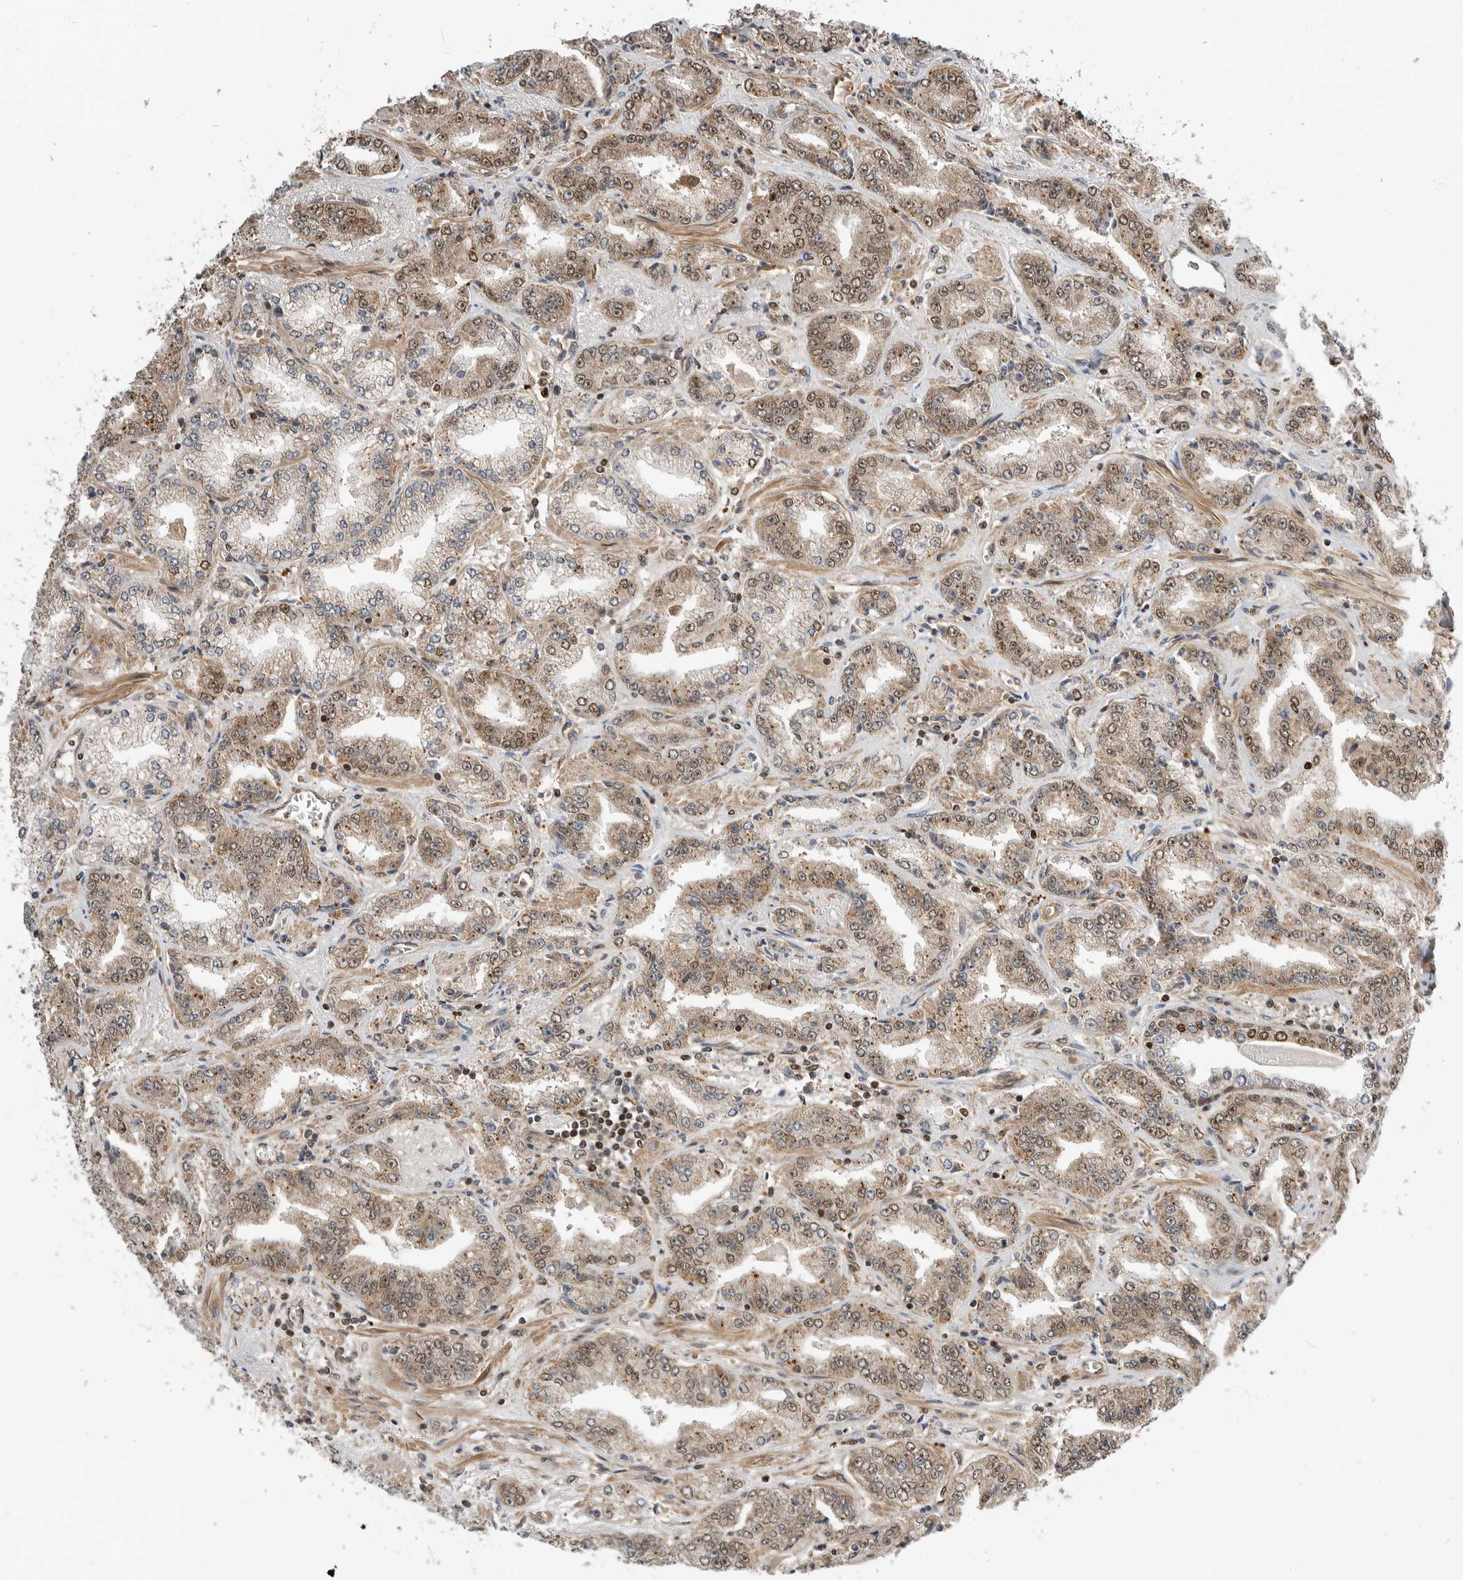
{"staining": {"intensity": "moderate", "quantity": ">75%", "location": "cytoplasmic/membranous,nuclear"}, "tissue": "prostate cancer", "cell_type": "Tumor cells", "image_type": "cancer", "snomed": [{"axis": "morphology", "description": "Adenocarcinoma, High grade"}, {"axis": "topography", "description": "Prostate"}], "caption": "Immunohistochemistry (IHC) (DAB) staining of prostate cancer shows moderate cytoplasmic/membranous and nuclear protein positivity in about >75% of tumor cells.", "gene": "STRAP", "patient": {"sex": "male", "age": 71}}